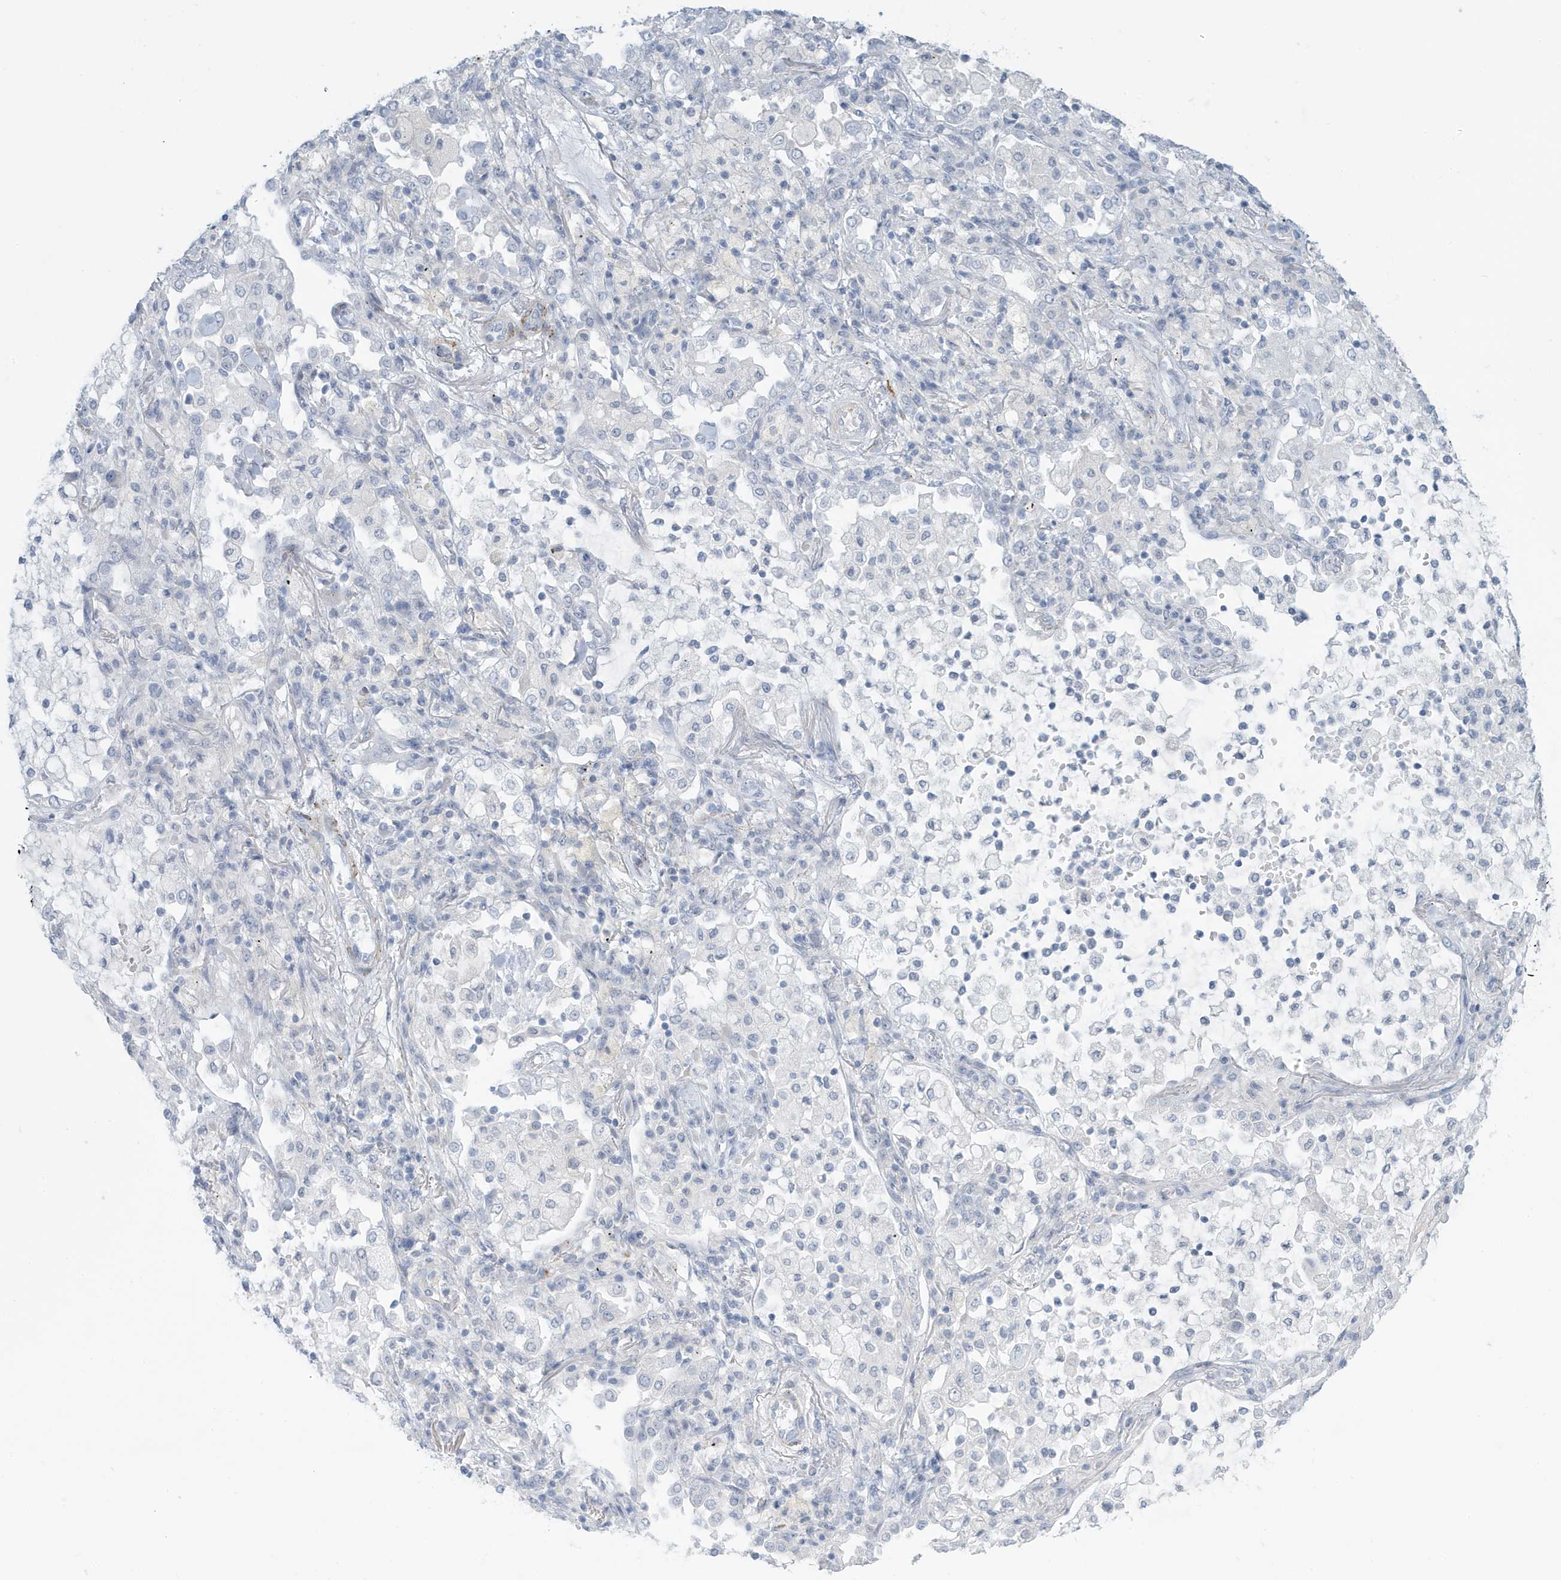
{"staining": {"intensity": "negative", "quantity": "none", "location": "none"}, "tissue": "lung cancer", "cell_type": "Tumor cells", "image_type": "cancer", "snomed": [{"axis": "morphology", "description": "Adenocarcinoma, NOS"}, {"axis": "topography", "description": "Lung"}], "caption": "Immunohistochemistry image of neoplastic tissue: human lung cancer stained with DAB displays no significant protein staining in tumor cells. Nuclei are stained in blue.", "gene": "PERM1", "patient": {"sex": "female", "age": 70}}